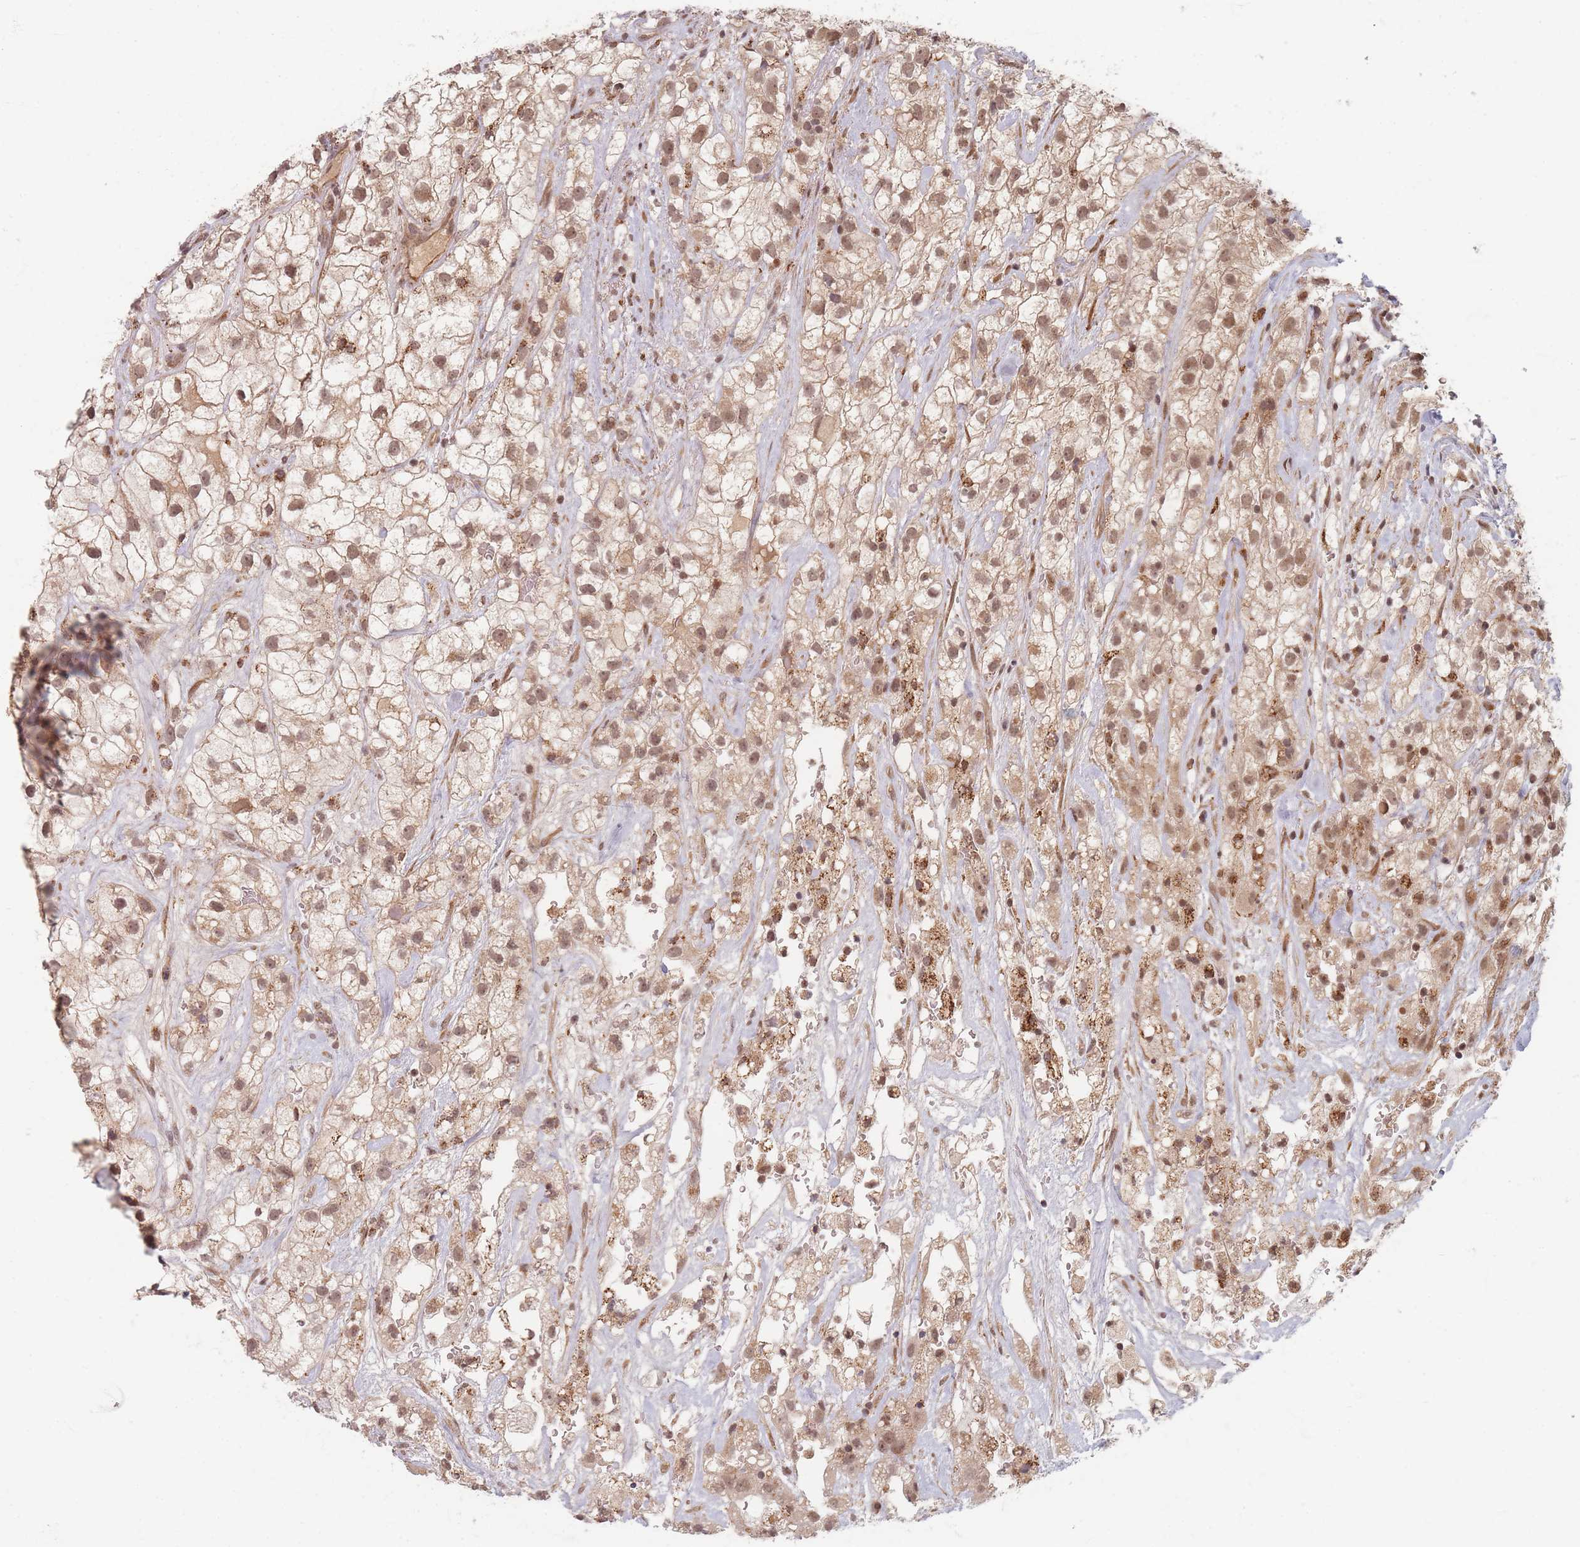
{"staining": {"intensity": "moderate", "quantity": ">75%", "location": "cytoplasmic/membranous,nuclear"}, "tissue": "renal cancer", "cell_type": "Tumor cells", "image_type": "cancer", "snomed": [{"axis": "morphology", "description": "Adenocarcinoma, NOS"}, {"axis": "topography", "description": "Kidney"}], "caption": "Immunohistochemical staining of human renal cancer (adenocarcinoma) exhibits medium levels of moderate cytoplasmic/membranous and nuclear staining in about >75% of tumor cells. The staining is performed using DAB (3,3'-diaminobenzidine) brown chromogen to label protein expression. The nuclei are counter-stained blue using hematoxylin.", "gene": "RADX", "patient": {"sex": "male", "age": 59}}